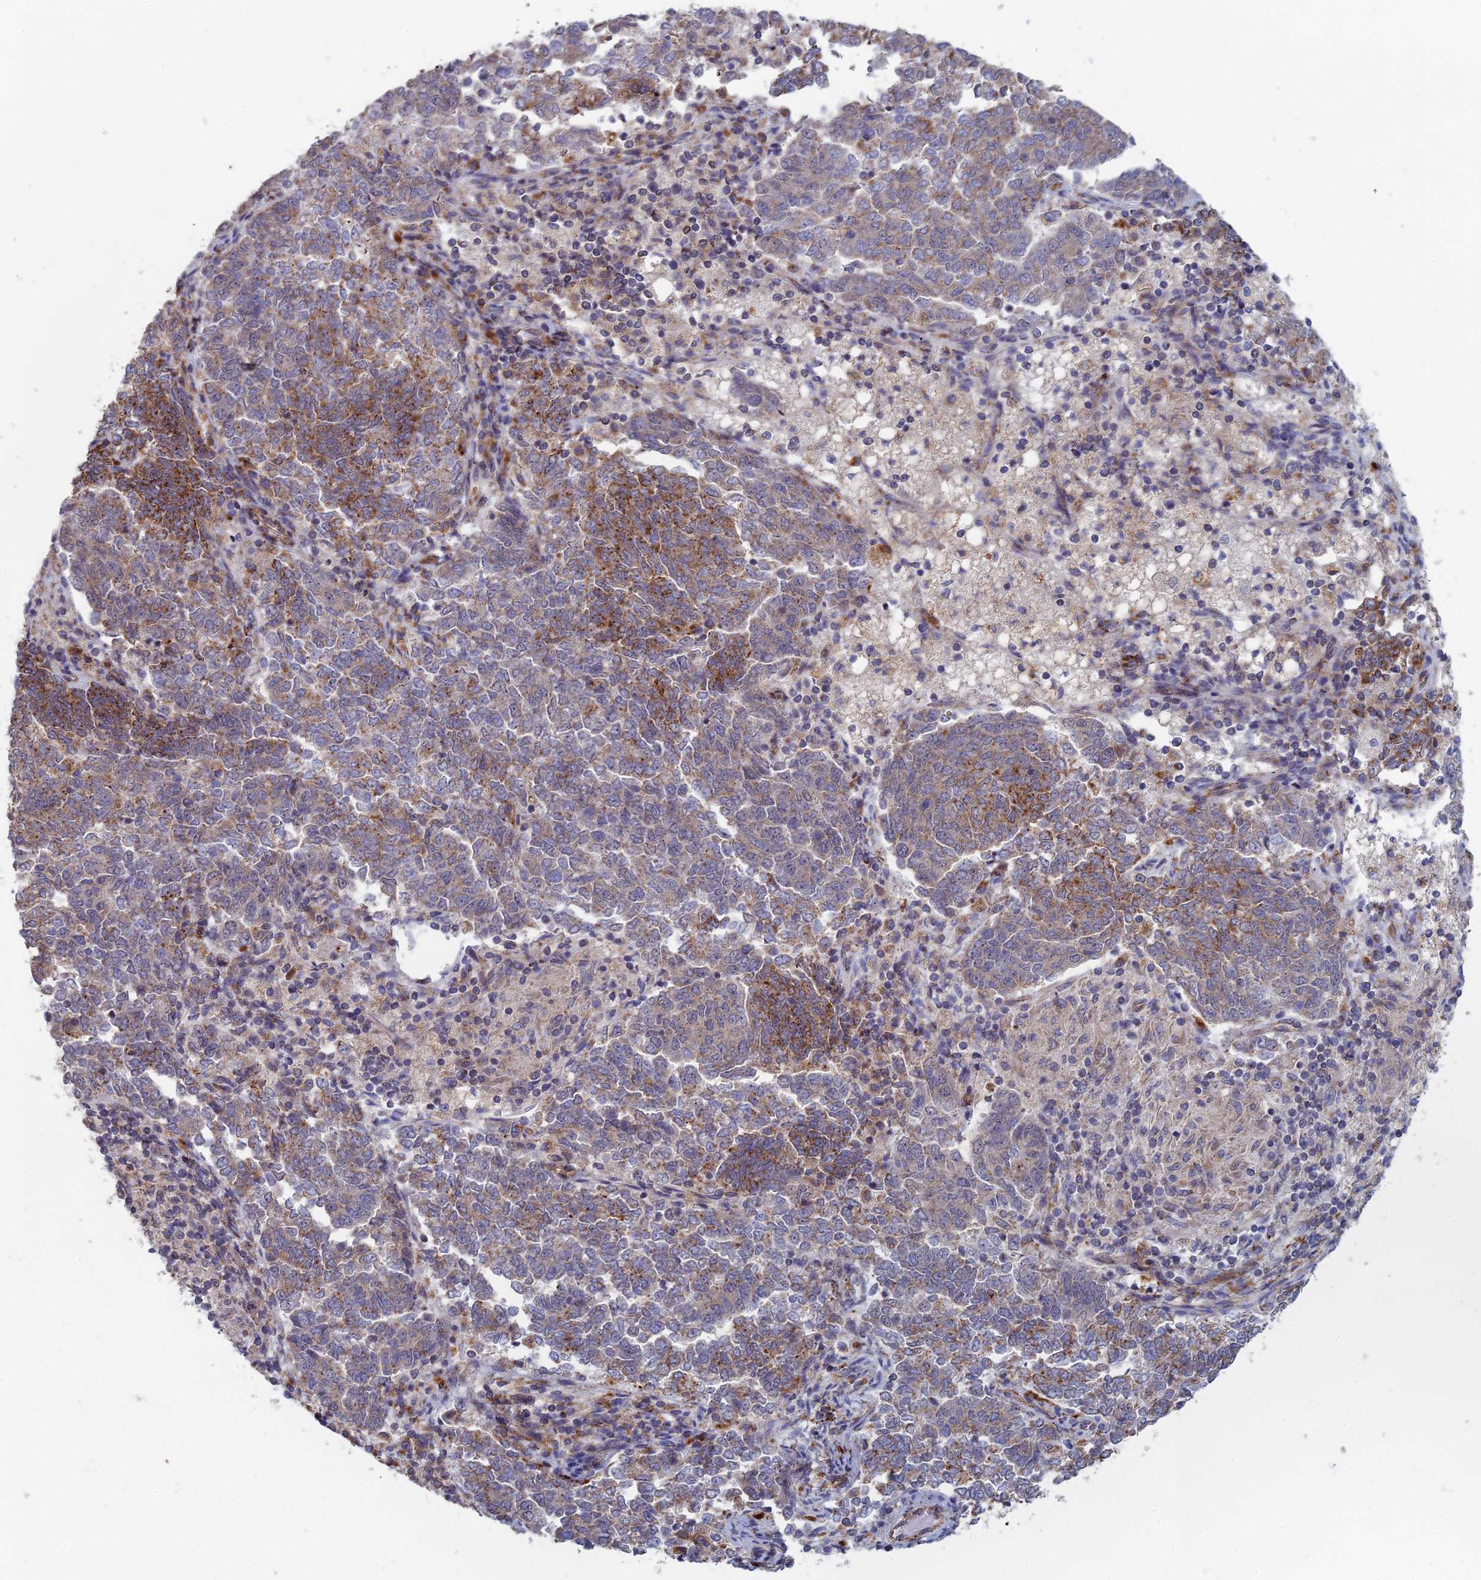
{"staining": {"intensity": "moderate", "quantity": "<25%", "location": "cytoplasmic/membranous"}, "tissue": "endometrial cancer", "cell_type": "Tumor cells", "image_type": "cancer", "snomed": [{"axis": "morphology", "description": "Adenocarcinoma, NOS"}, {"axis": "topography", "description": "Endometrium"}], "caption": "Endometrial cancer (adenocarcinoma) was stained to show a protein in brown. There is low levels of moderate cytoplasmic/membranous staining in approximately <25% of tumor cells.", "gene": "FOXS1", "patient": {"sex": "female", "age": 80}}